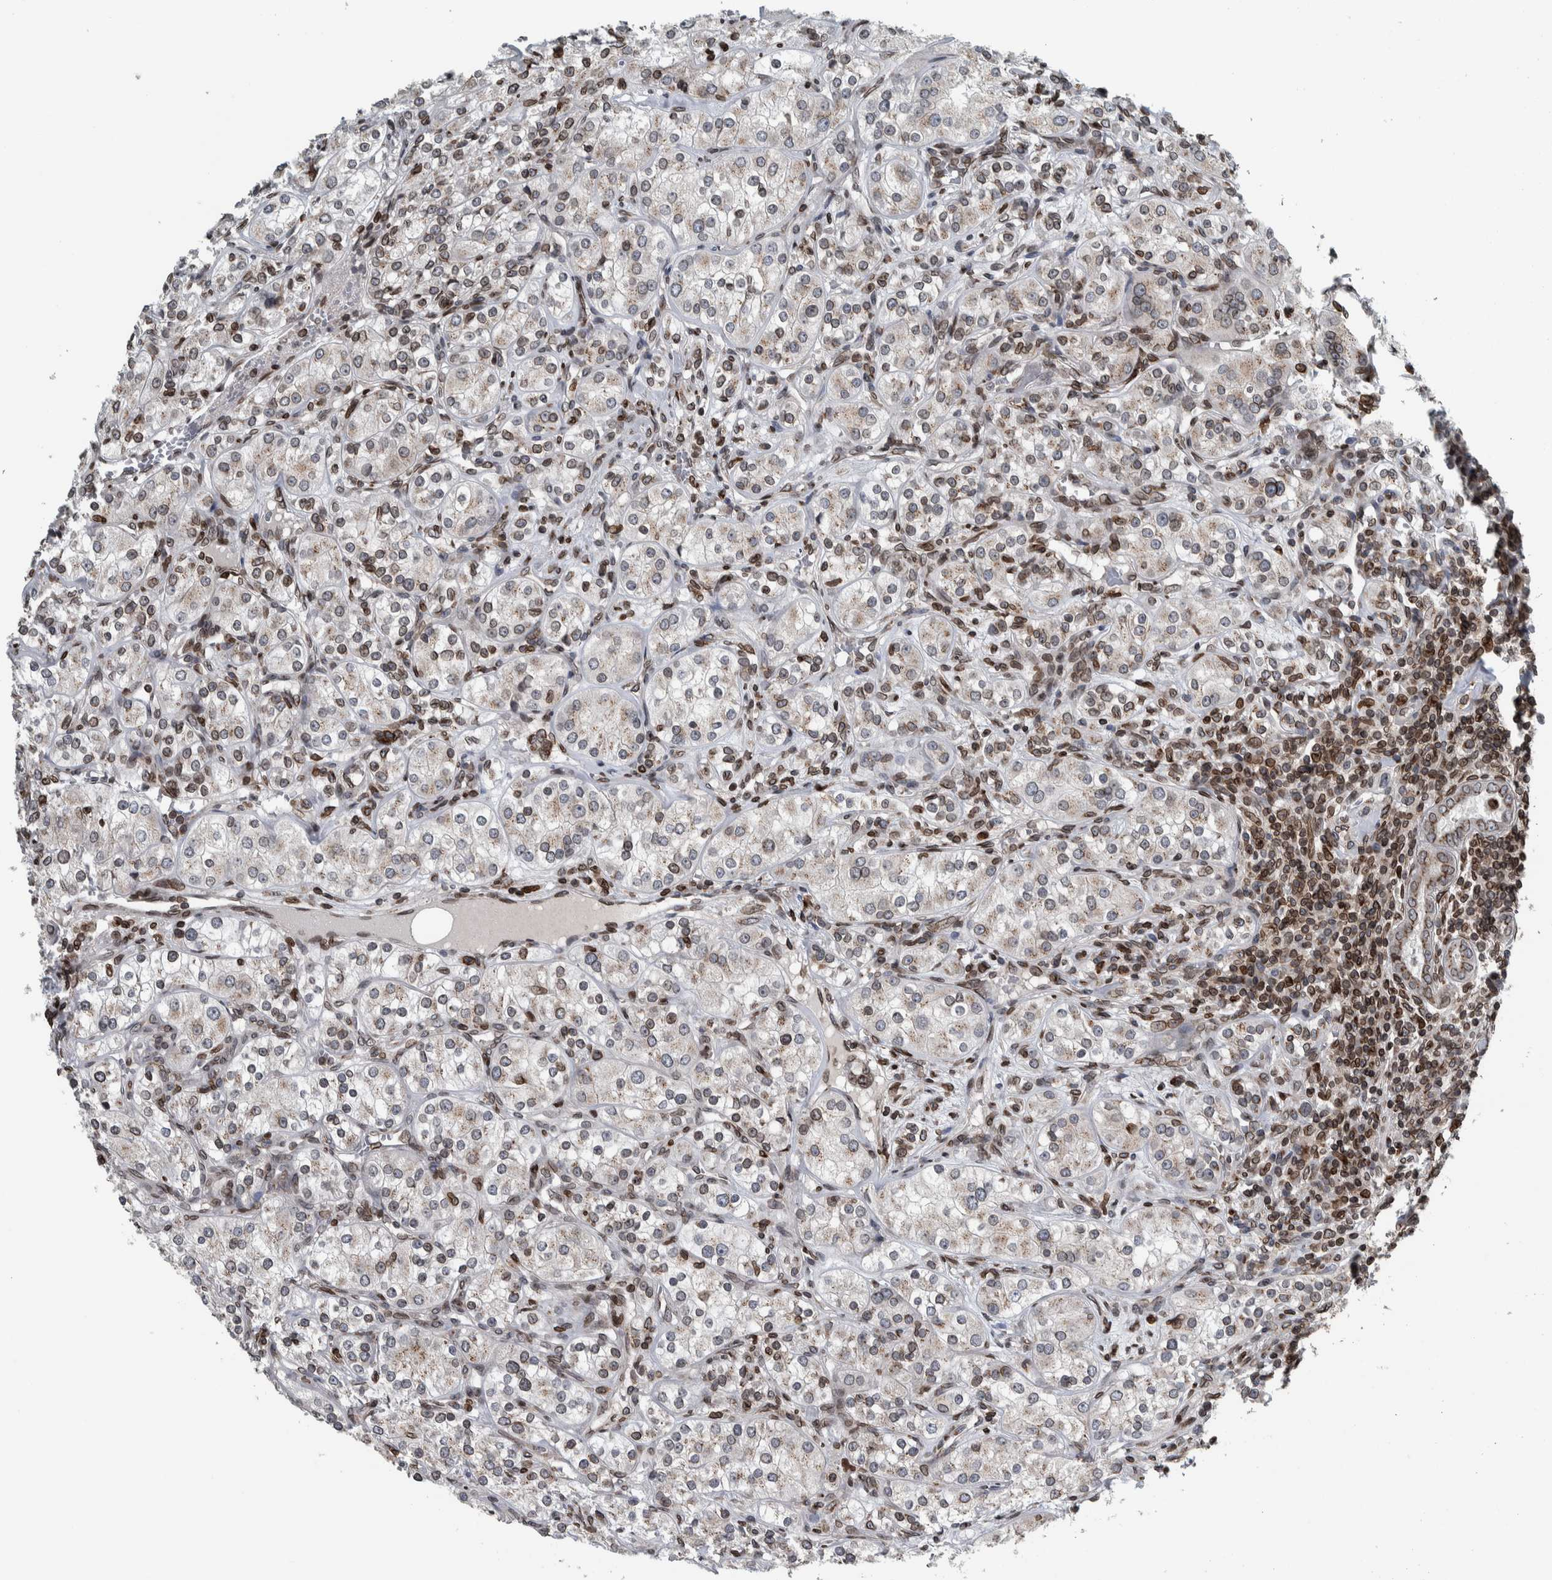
{"staining": {"intensity": "weak", "quantity": "<25%", "location": "cytoplasmic/membranous,nuclear"}, "tissue": "renal cancer", "cell_type": "Tumor cells", "image_type": "cancer", "snomed": [{"axis": "morphology", "description": "Adenocarcinoma, NOS"}, {"axis": "topography", "description": "Kidney"}], "caption": "Tumor cells are negative for protein expression in human renal cancer.", "gene": "FAM135B", "patient": {"sex": "male", "age": 77}}